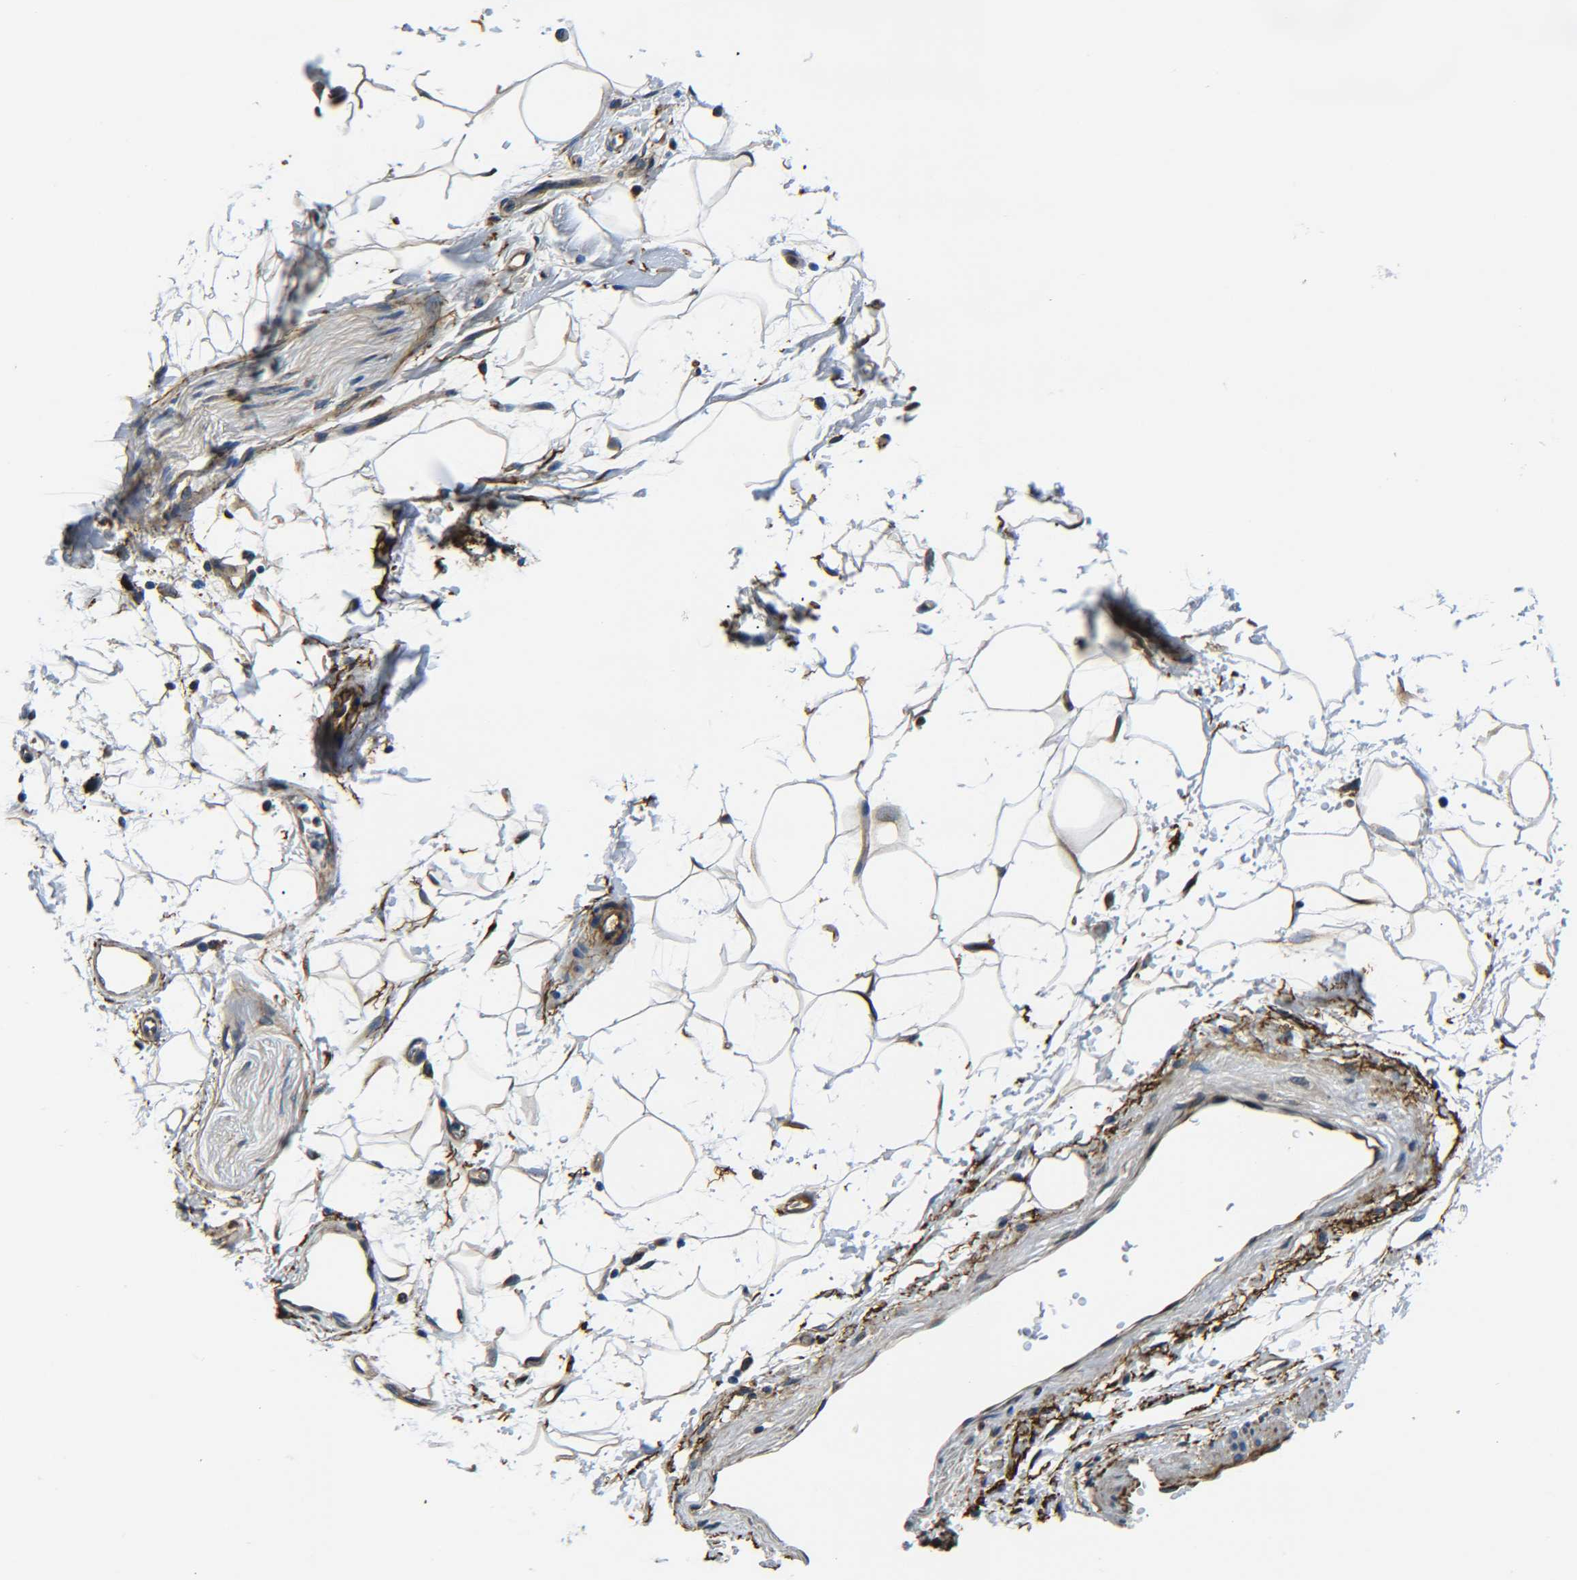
{"staining": {"intensity": "weak", "quantity": "25%-75%", "location": "cytoplasmic/membranous"}, "tissue": "adipose tissue", "cell_type": "Adipocytes", "image_type": "normal", "snomed": [{"axis": "morphology", "description": "Normal tissue, NOS"}, {"axis": "topography", "description": "Soft tissue"}], "caption": "Immunohistochemical staining of benign adipose tissue reveals weak cytoplasmic/membranous protein expression in approximately 25%-75% of adipocytes.", "gene": "PREB", "patient": {"sex": "male", "age": 72}}